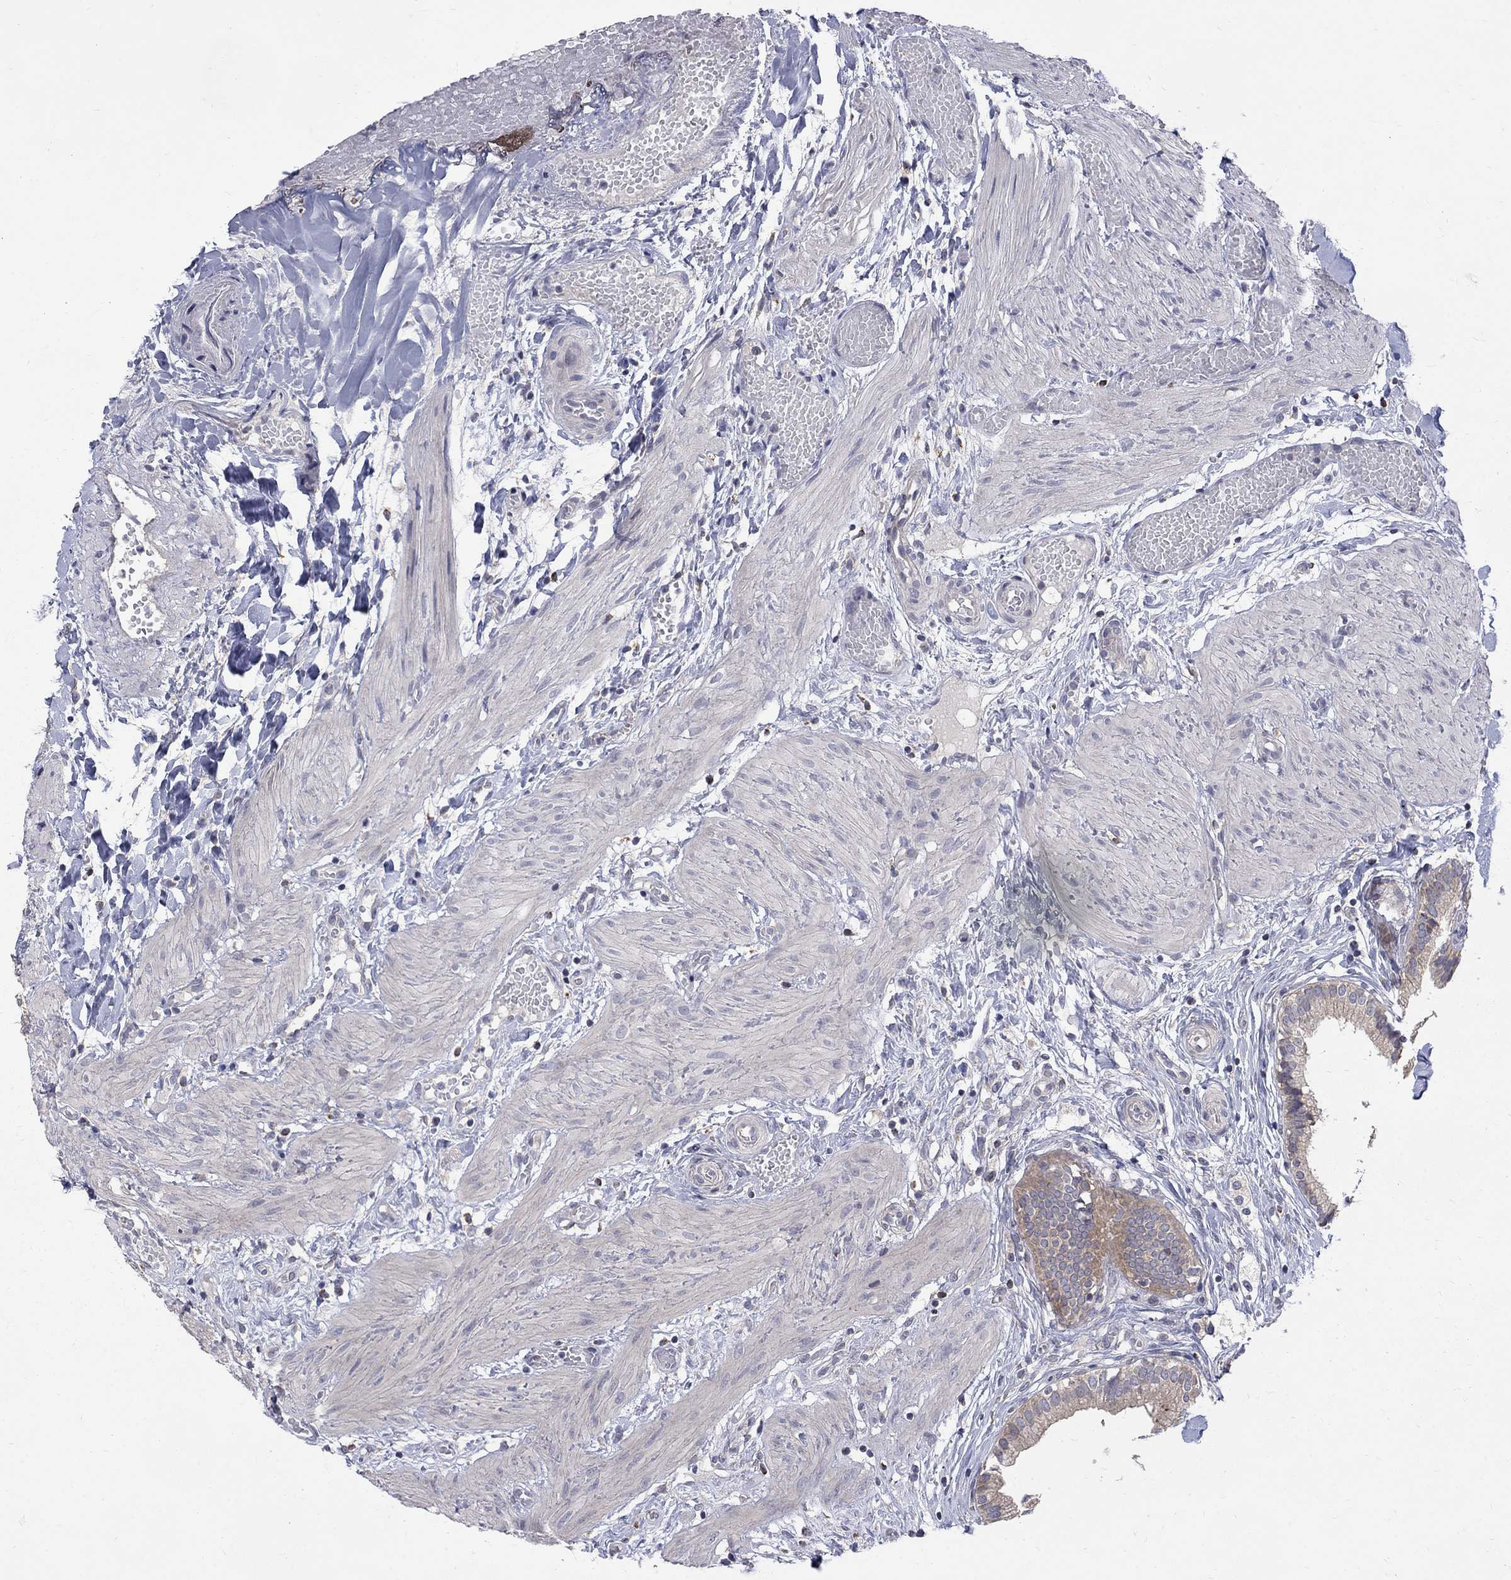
{"staining": {"intensity": "weak", "quantity": ">75%", "location": "cytoplasmic/membranous"}, "tissue": "gallbladder", "cell_type": "Glandular cells", "image_type": "normal", "snomed": [{"axis": "morphology", "description": "Normal tissue, NOS"}, {"axis": "topography", "description": "Gallbladder"}], "caption": "This photomicrograph shows unremarkable gallbladder stained with immunohistochemistry (IHC) to label a protein in brown. The cytoplasmic/membranous of glandular cells show weak positivity for the protein. Nuclei are counter-stained blue.", "gene": "SH2B1", "patient": {"sex": "female", "age": 24}}